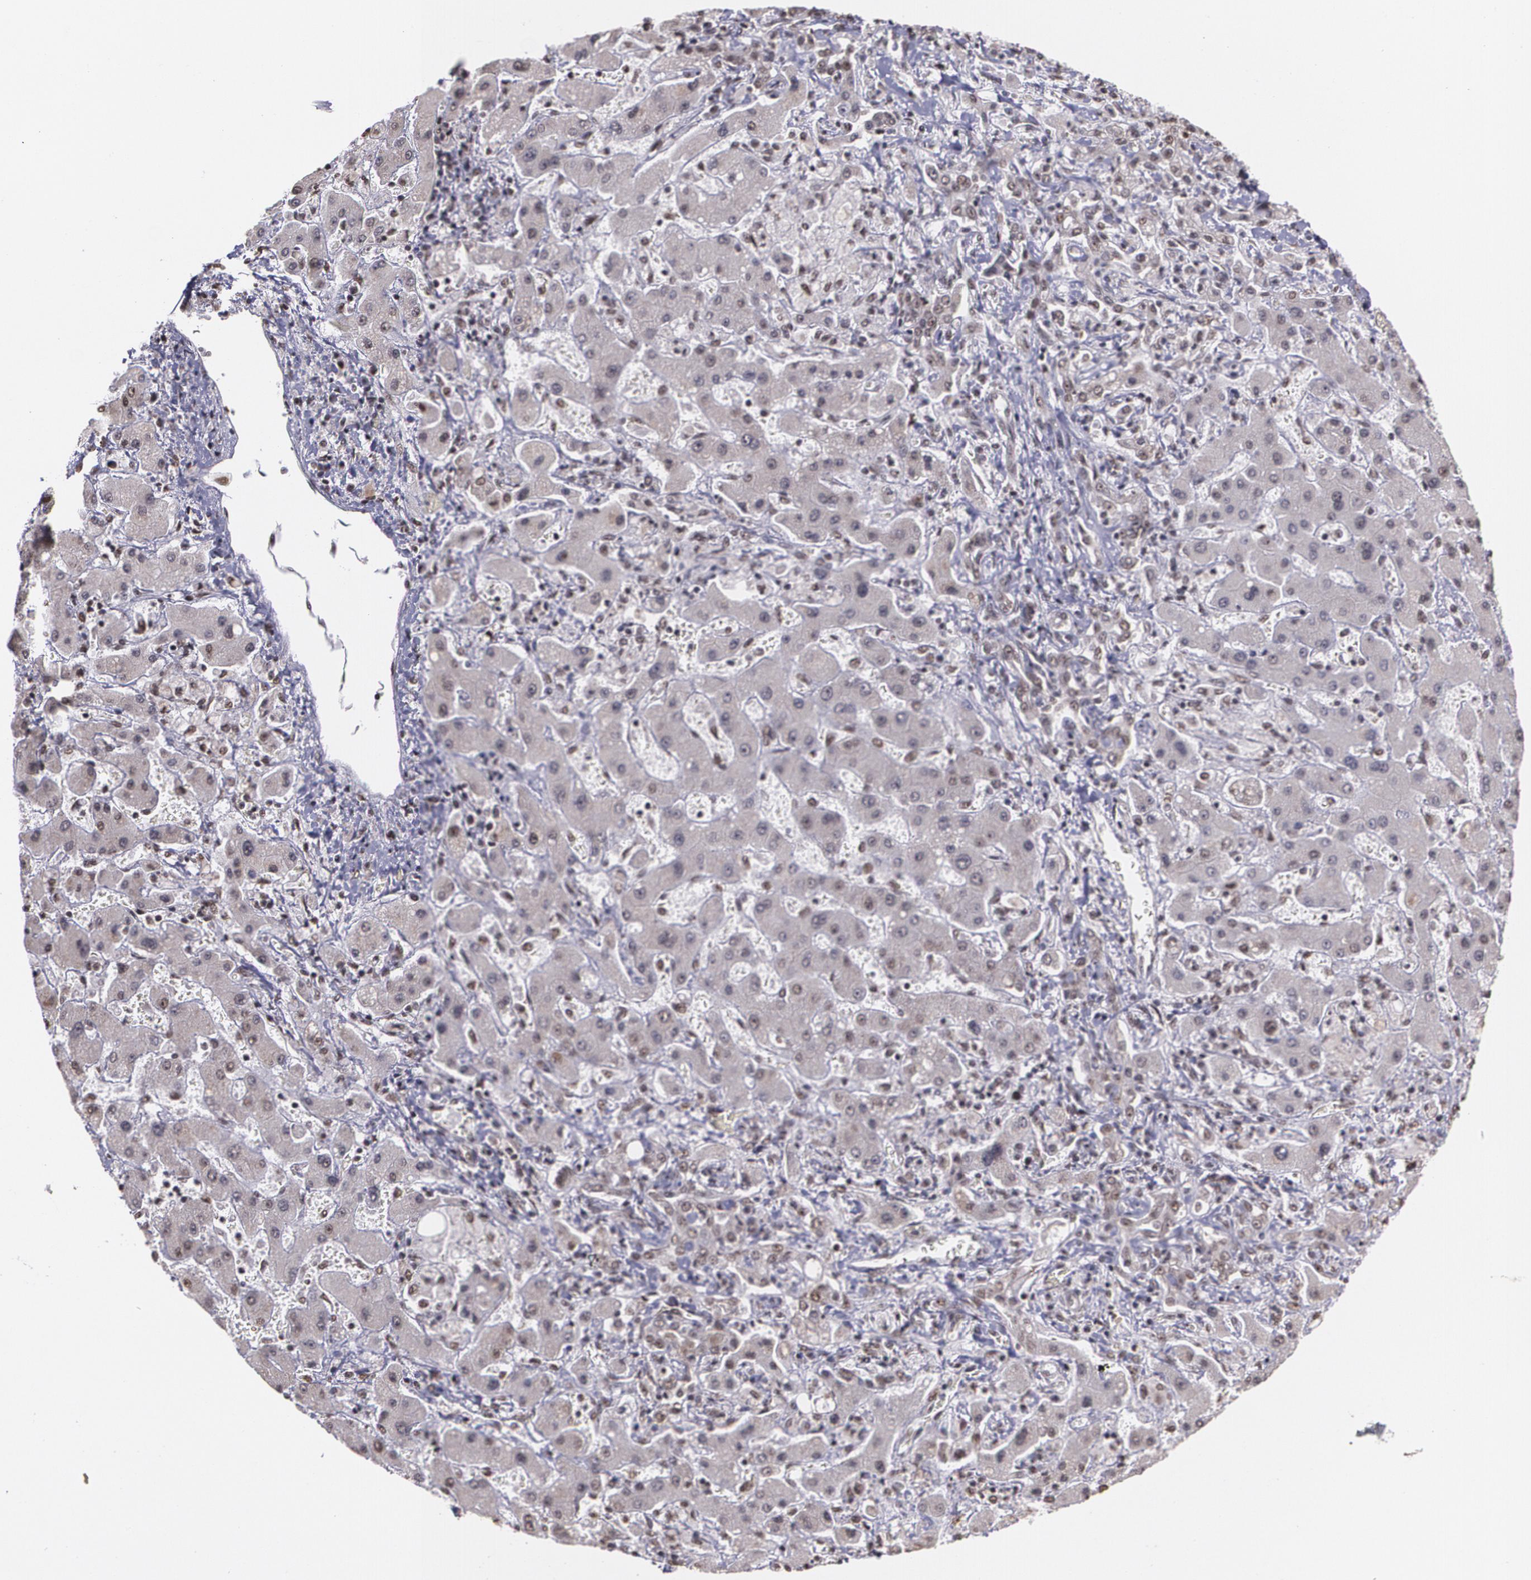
{"staining": {"intensity": "weak", "quantity": ">75%", "location": "cytoplasmic/membranous"}, "tissue": "liver cancer", "cell_type": "Tumor cells", "image_type": "cancer", "snomed": [{"axis": "morphology", "description": "Cholangiocarcinoma"}, {"axis": "topography", "description": "Liver"}], "caption": "Protein expression by immunohistochemistry shows weak cytoplasmic/membranous expression in approximately >75% of tumor cells in liver cholangiocarcinoma.", "gene": "C6orf15", "patient": {"sex": "male", "age": 50}}